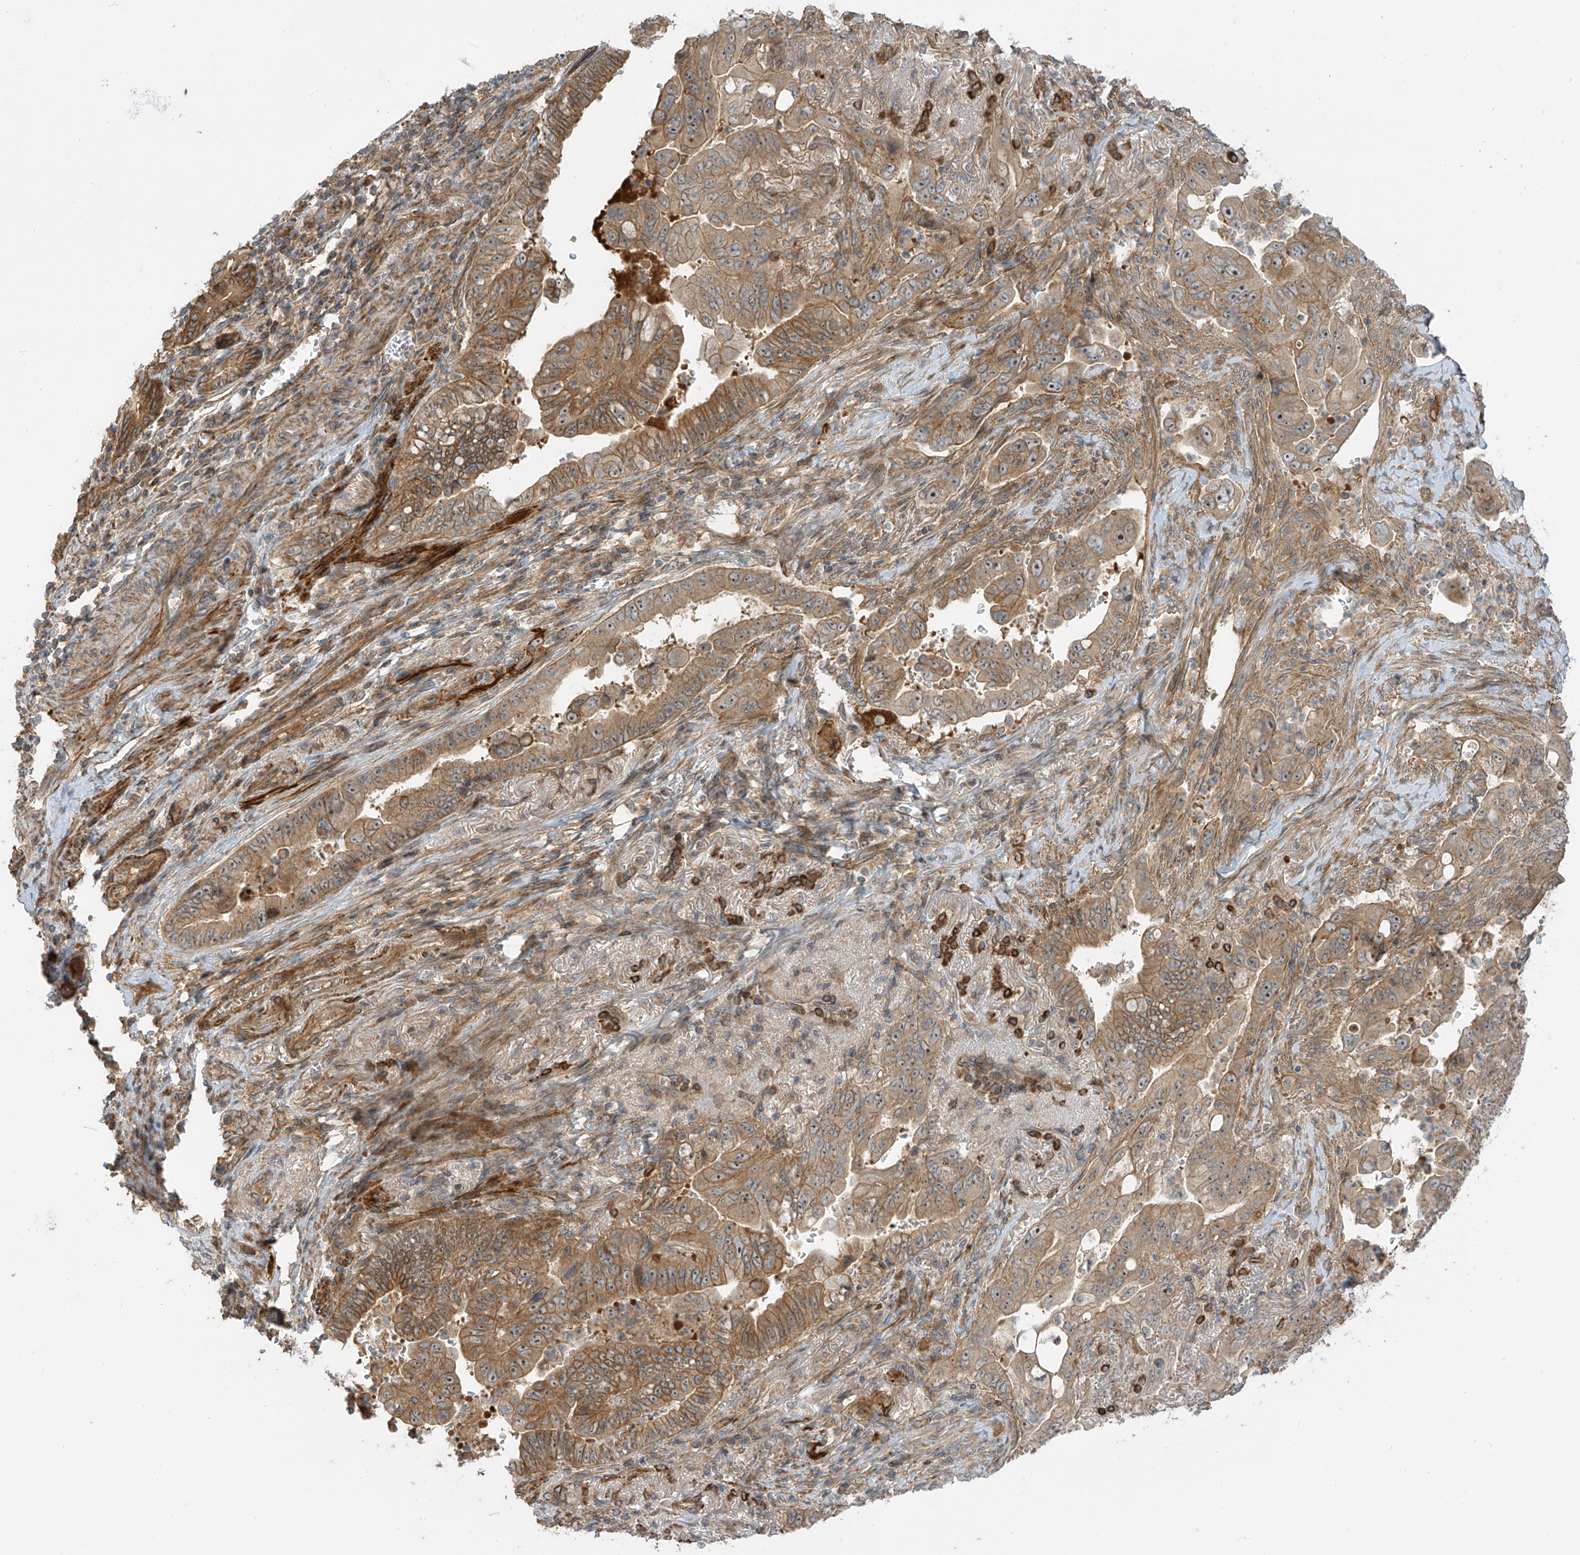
{"staining": {"intensity": "moderate", "quantity": ">75%", "location": "cytoplasmic/membranous"}, "tissue": "pancreatic cancer", "cell_type": "Tumor cells", "image_type": "cancer", "snomed": [{"axis": "morphology", "description": "Adenocarcinoma, NOS"}, {"axis": "topography", "description": "Pancreas"}], "caption": "Brown immunohistochemical staining in human adenocarcinoma (pancreatic) displays moderate cytoplasmic/membranous positivity in about >75% of tumor cells.", "gene": "ENTR1", "patient": {"sex": "male", "age": 70}}